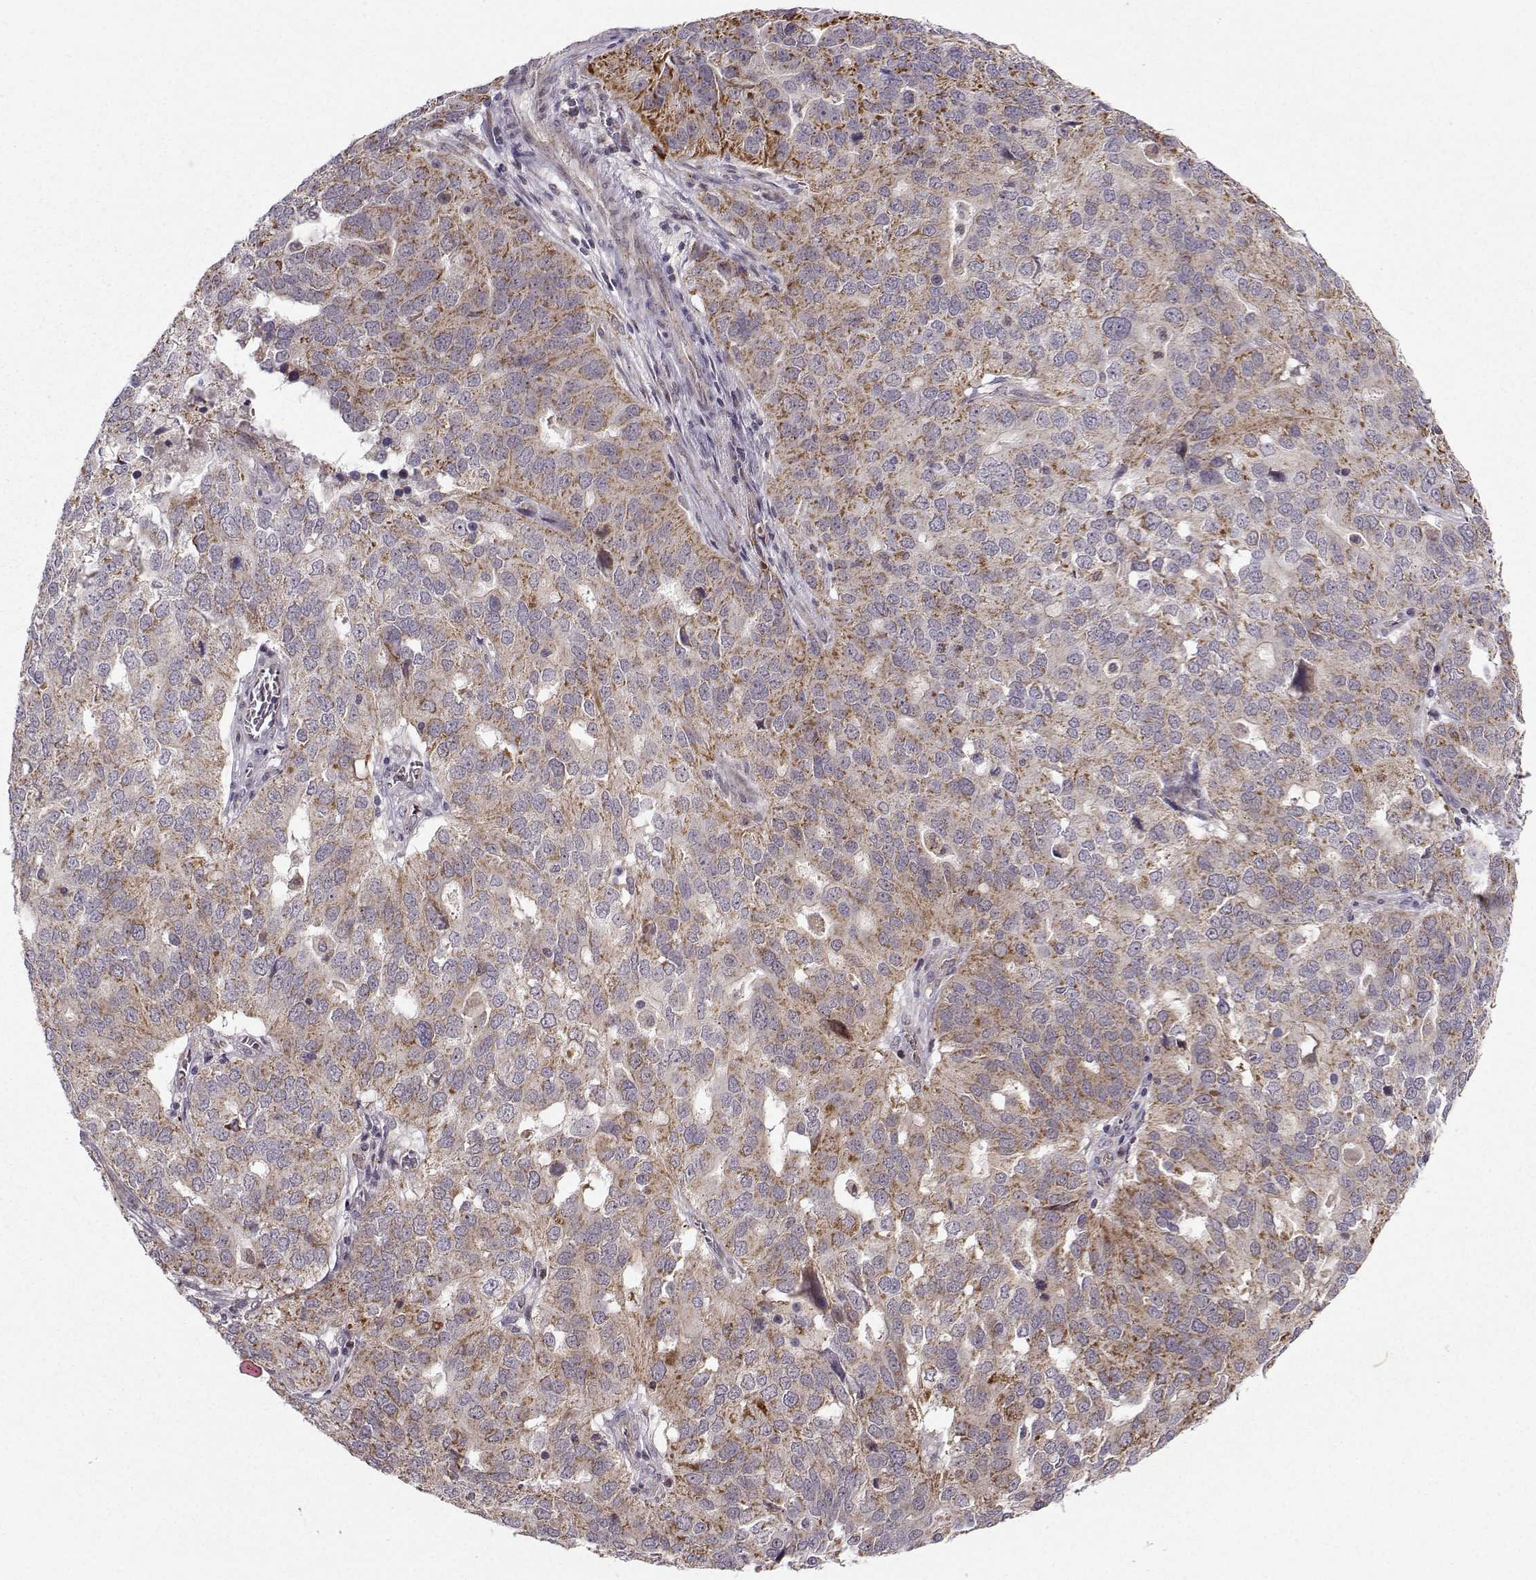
{"staining": {"intensity": "strong", "quantity": "<25%", "location": "cytoplasmic/membranous"}, "tissue": "ovarian cancer", "cell_type": "Tumor cells", "image_type": "cancer", "snomed": [{"axis": "morphology", "description": "Carcinoma, endometroid"}, {"axis": "topography", "description": "Soft tissue"}, {"axis": "topography", "description": "Ovary"}], "caption": "Immunohistochemistry micrograph of neoplastic tissue: ovarian cancer (endometroid carcinoma) stained using IHC displays medium levels of strong protein expression localized specifically in the cytoplasmic/membranous of tumor cells, appearing as a cytoplasmic/membranous brown color.", "gene": "NECAB3", "patient": {"sex": "female", "age": 52}}